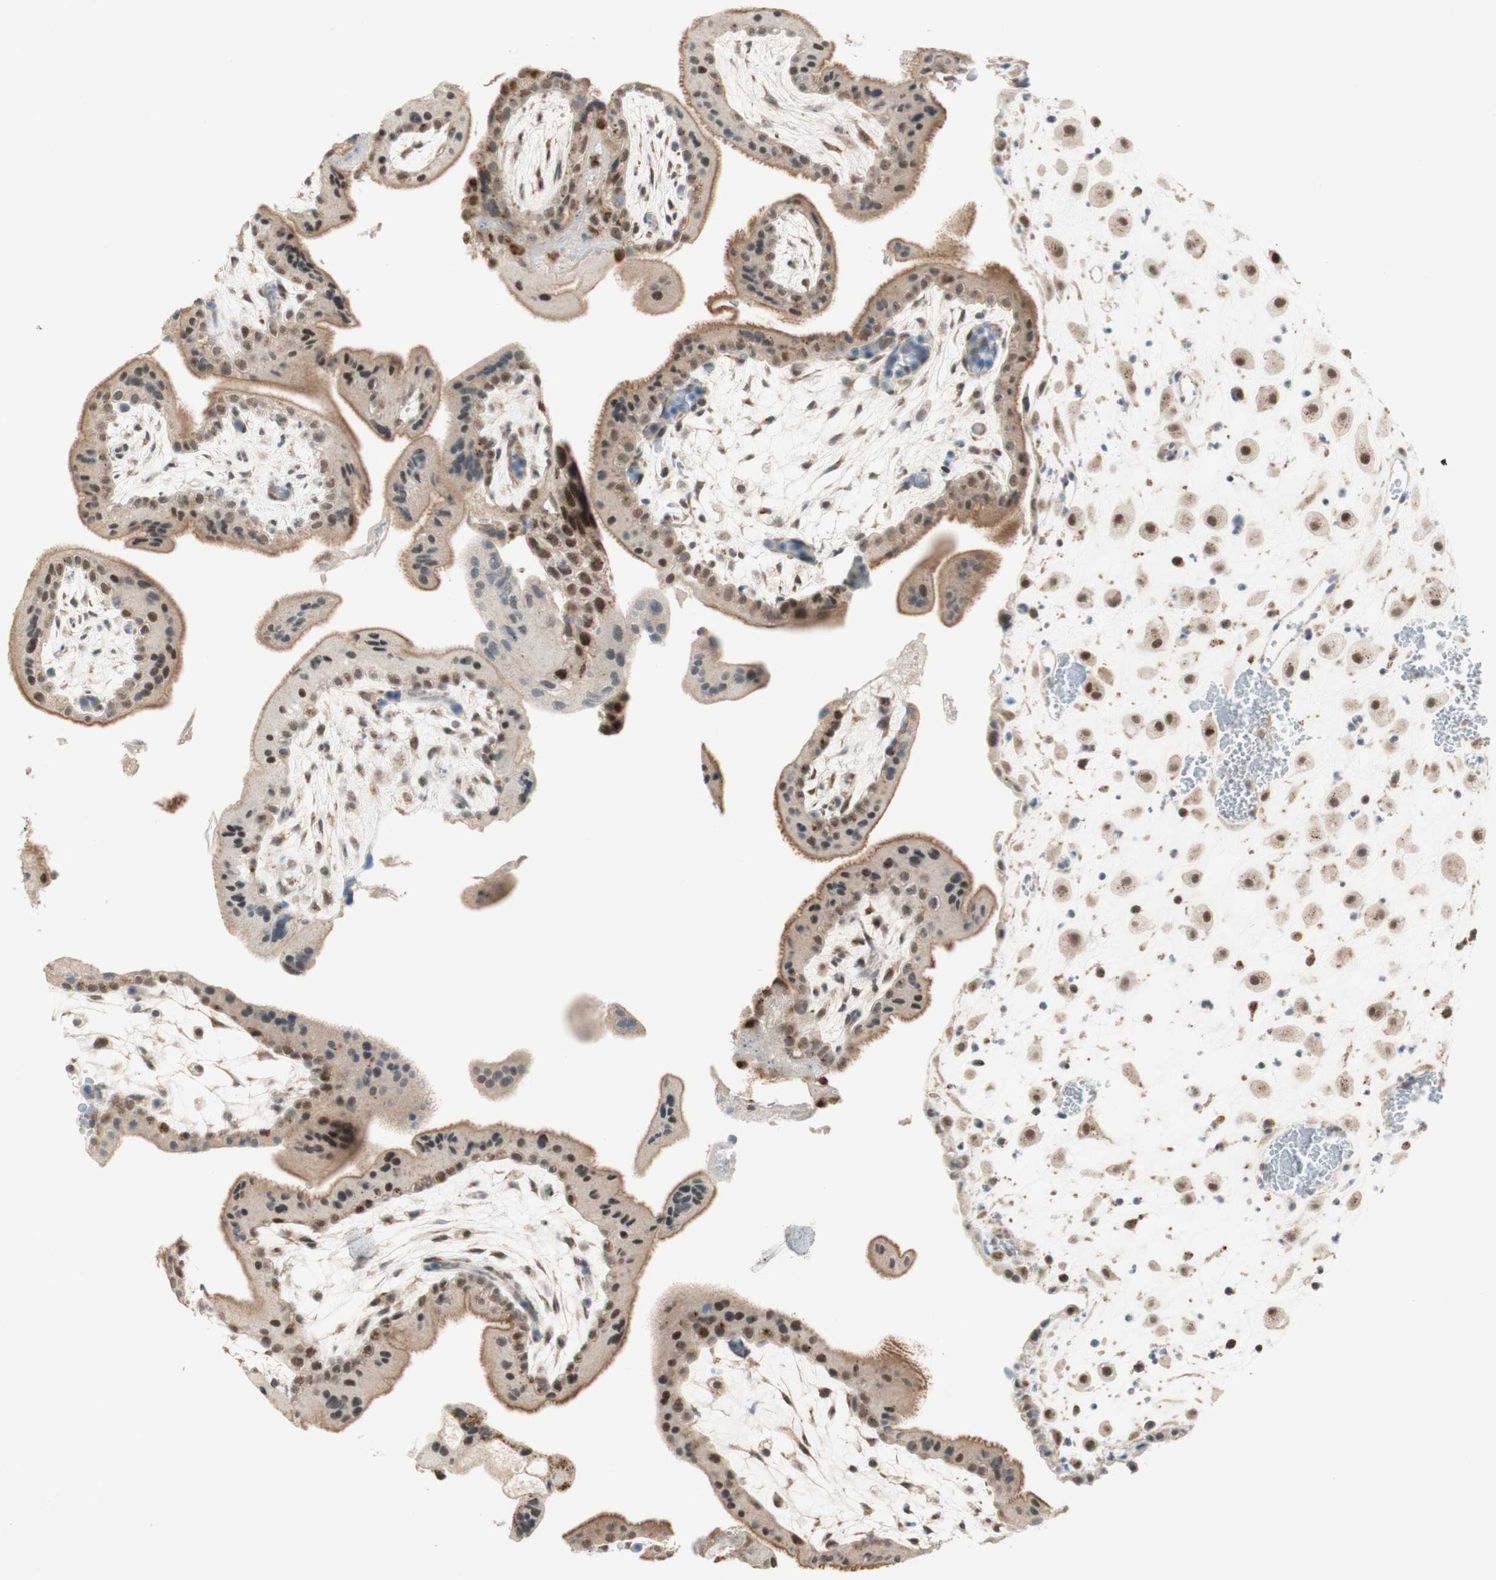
{"staining": {"intensity": "moderate", "quantity": ">75%", "location": "cytoplasmic/membranous,nuclear"}, "tissue": "placenta", "cell_type": "Decidual cells", "image_type": "normal", "snomed": [{"axis": "morphology", "description": "Normal tissue, NOS"}, {"axis": "topography", "description": "Placenta"}], "caption": "High-magnification brightfield microscopy of benign placenta stained with DAB (3,3'-diaminobenzidine) (brown) and counterstained with hematoxylin (blue). decidual cells exhibit moderate cytoplasmic/membranous,nuclear expression is seen in about>75% of cells.", "gene": "GAPT", "patient": {"sex": "female", "age": 35}}